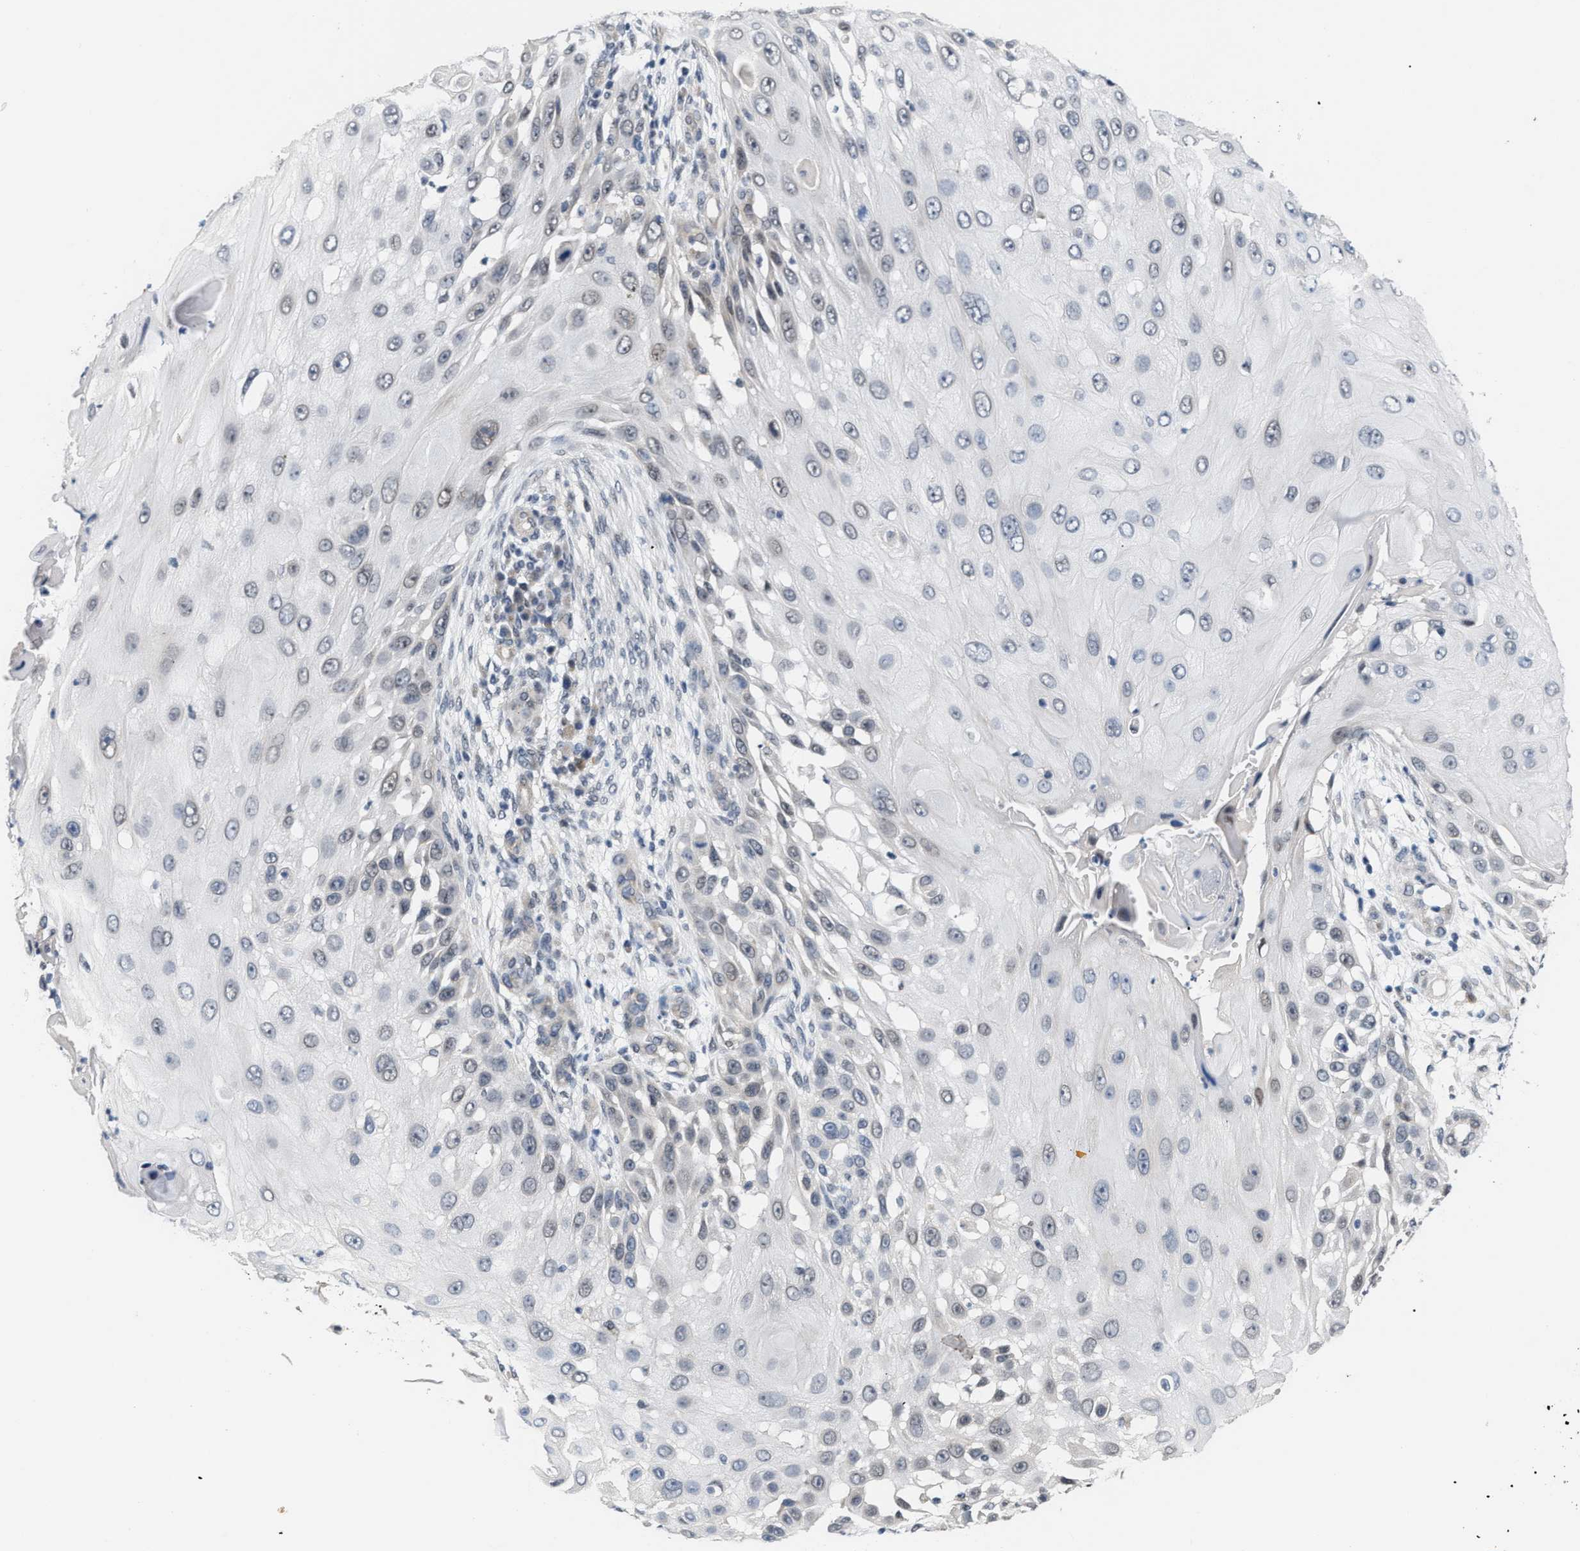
{"staining": {"intensity": "negative", "quantity": "none", "location": "none"}, "tissue": "skin cancer", "cell_type": "Tumor cells", "image_type": "cancer", "snomed": [{"axis": "morphology", "description": "Squamous cell carcinoma, NOS"}, {"axis": "topography", "description": "Skin"}], "caption": "Squamous cell carcinoma (skin) was stained to show a protein in brown. There is no significant positivity in tumor cells.", "gene": "TXNRD3", "patient": {"sex": "female", "age": 44}}